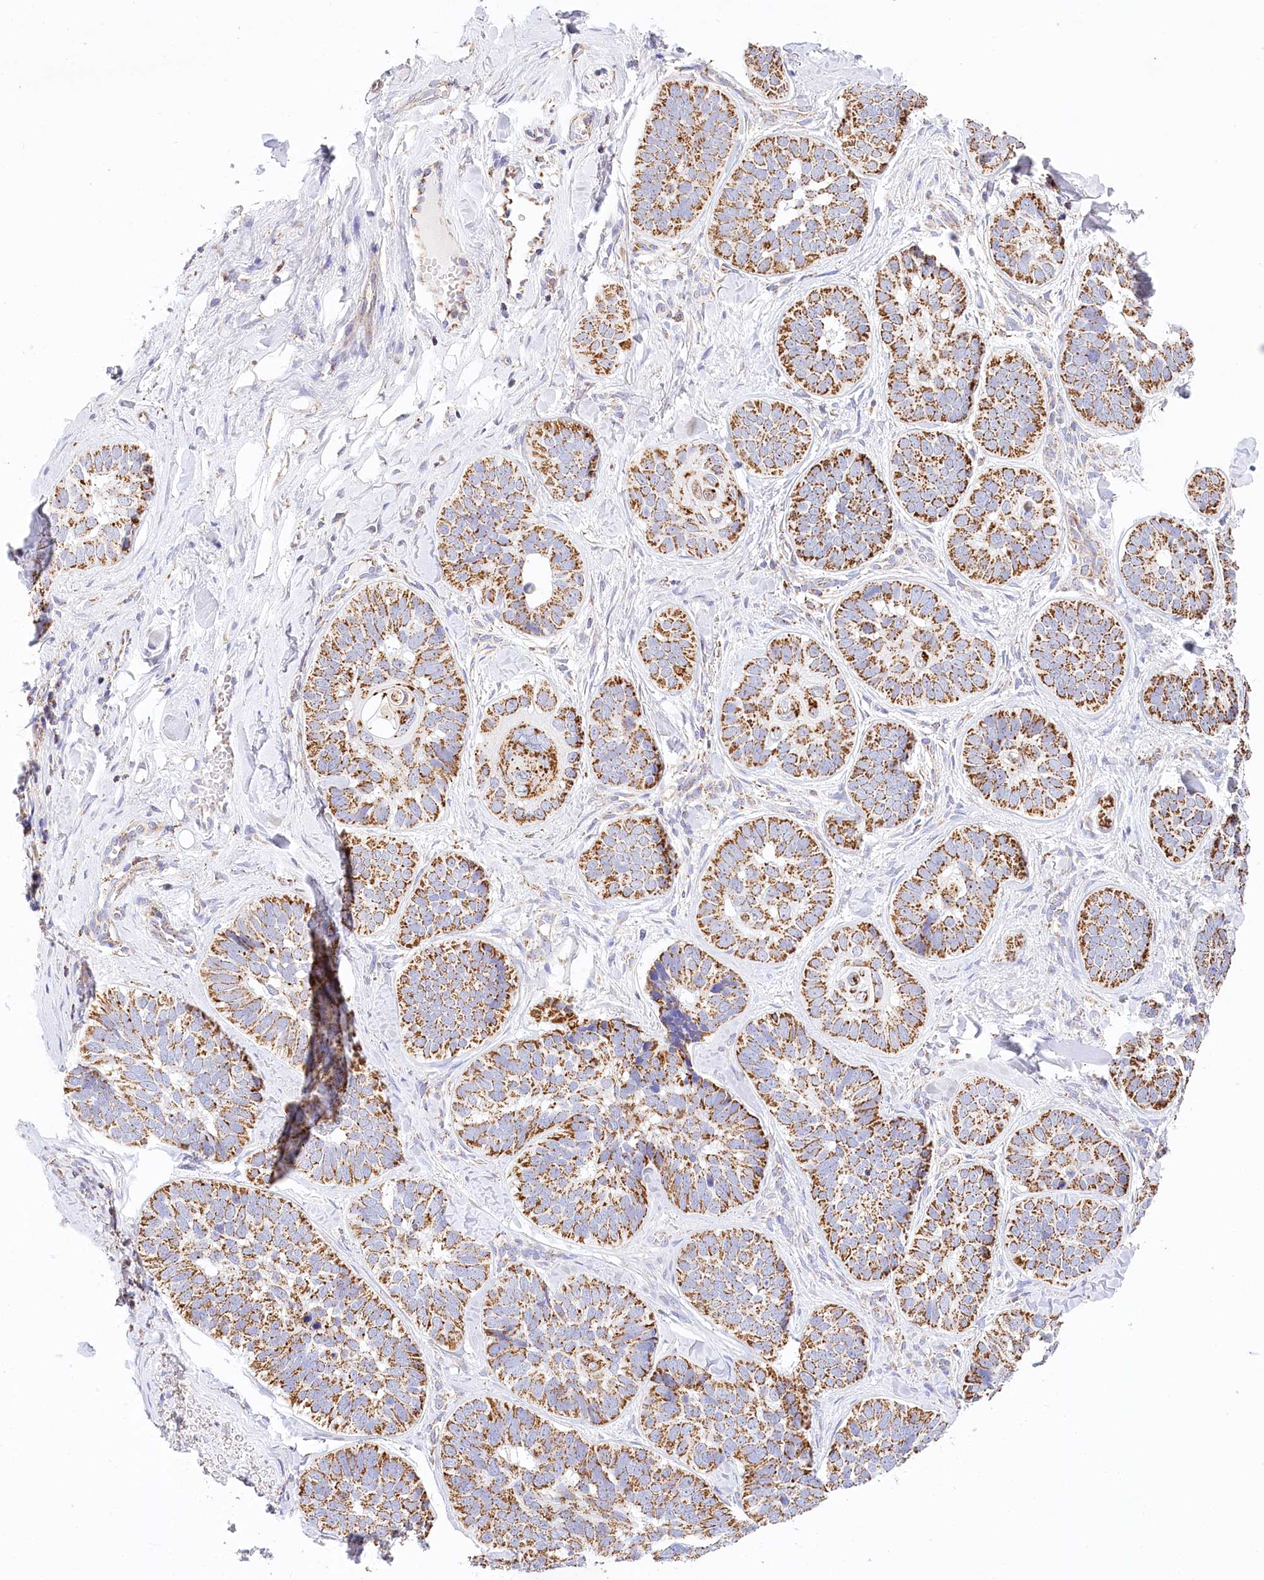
{"staining": {"intensity": "strong", "quantity": ">75%", "location": "cytoplasmic/membranous"}, "tissue": "skin cancer", "cell_type": "Tumor cells", "image_type": "cancer", "snomed": [{"axis": "morphology", "description": "Basal cell carcinoma"}, {"axis": "topography", "description": "Skin"}], "caption": "Basal cell carcinoma (skin) tissue reveals strong cytoplasmic/membranous positivity in about >75% of tumor cells", "gene": "LSS", "patient": {"sex": "male", "age": 62}}